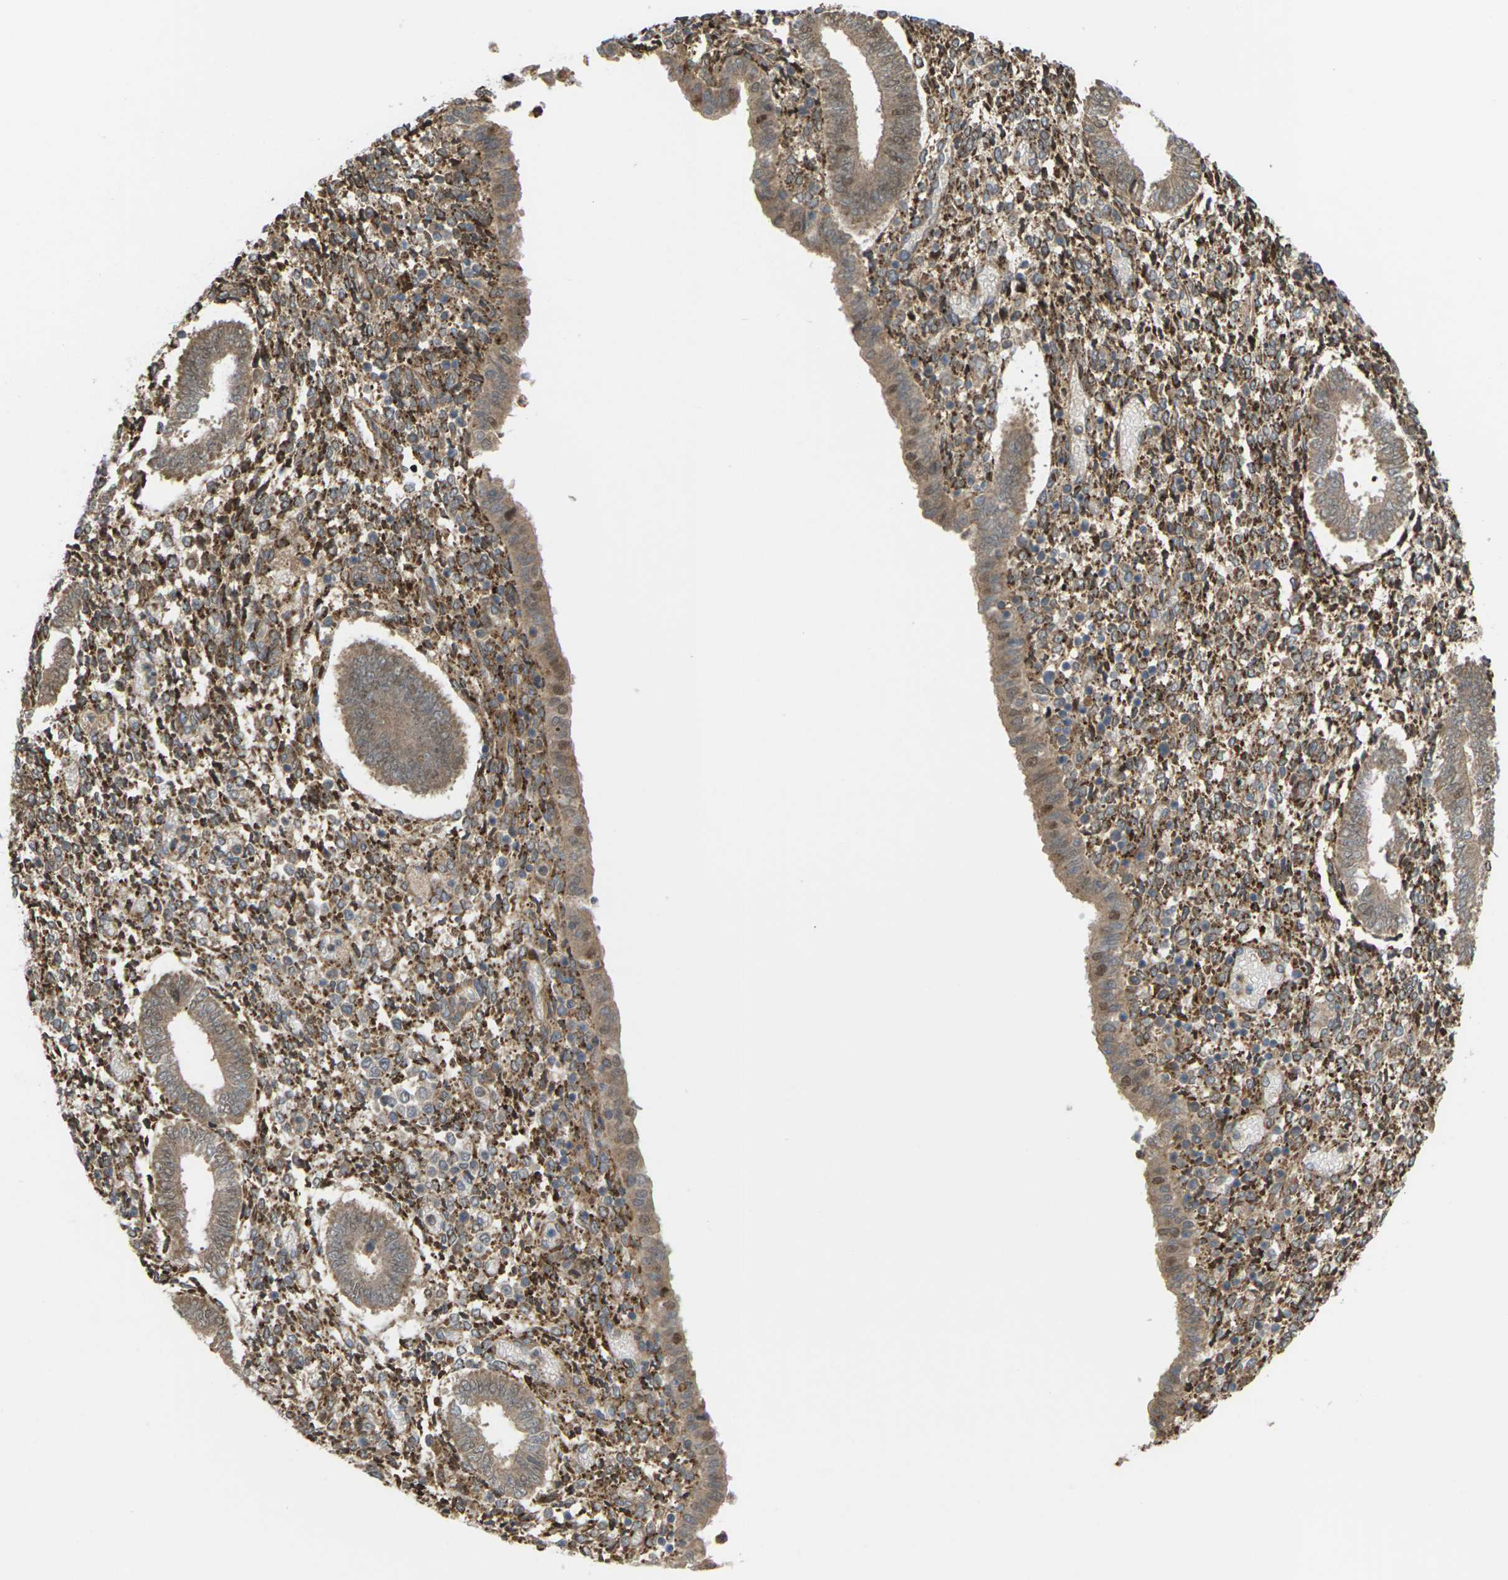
{"staining": {"intensity": "moderate", "quantity": ">75%", "location": "cytoplasmic/membranous,nuclear"}, "tissue": "endometrium", "cell_type": "Cells in endometrial stroma", "image_type": "normal", "snomed": [{"axis": "morphology", "description": "Normal tissue, NOS"}, {"axis": "topography", "description": "Endometrium"}], "caption": "Human endometrium stained with a brown dye demonstrates moderate cytoplasmic/membranous,nuclear positive expression in approximately >75% of cells in endometrial stroma.", "gene": "ROBO1", "patient": {"sex": "female", "age": 35}}